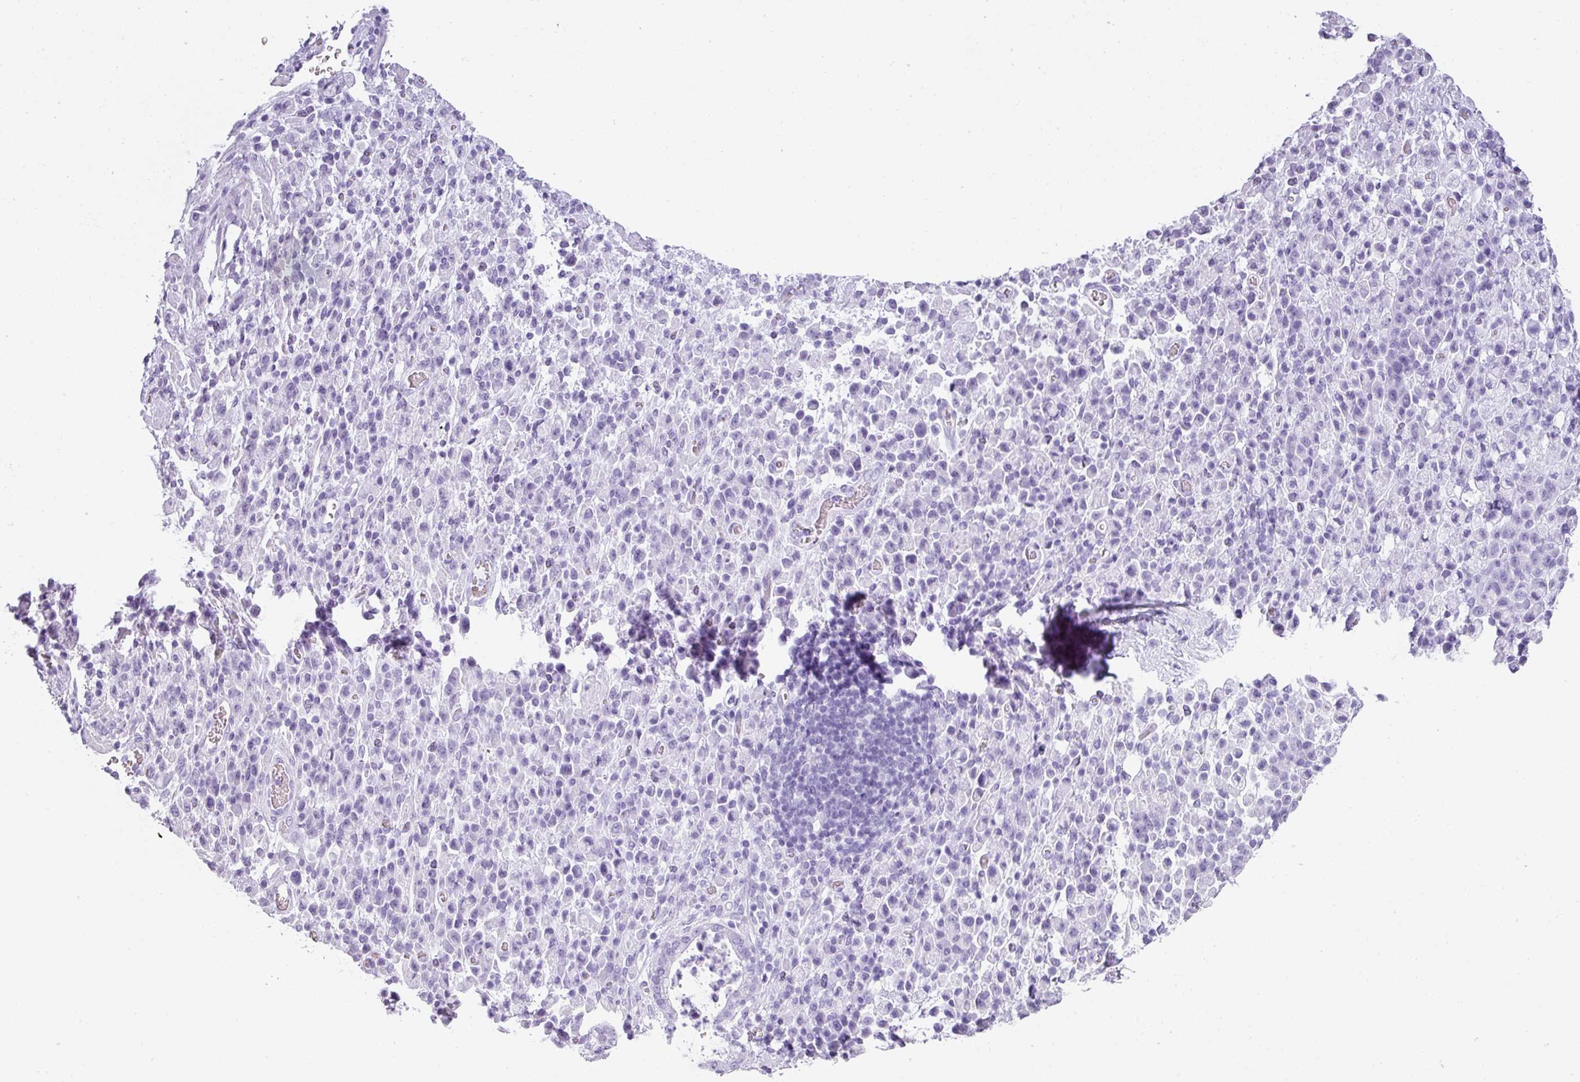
{"staining": {"intensity": "negative", "quantity": "none", "location": "none"}, "tissue": "stomach cancer", "cell_type": "Tumor cells", "image_type": "cancer", "snomed": [{"axis": "morphology", "description": "Adenocarcinoma, NOS"}, {"axis": "topography", "description": "Stomach"}], "caption": "A high-resolution histopathology image shows immunohistochemistry (IHC) staining of stomach cancer, which exhibits no significant expression in tumor cells.", "gene": "RBMY1F", "patient": {"sex": "male", "age": 77}}